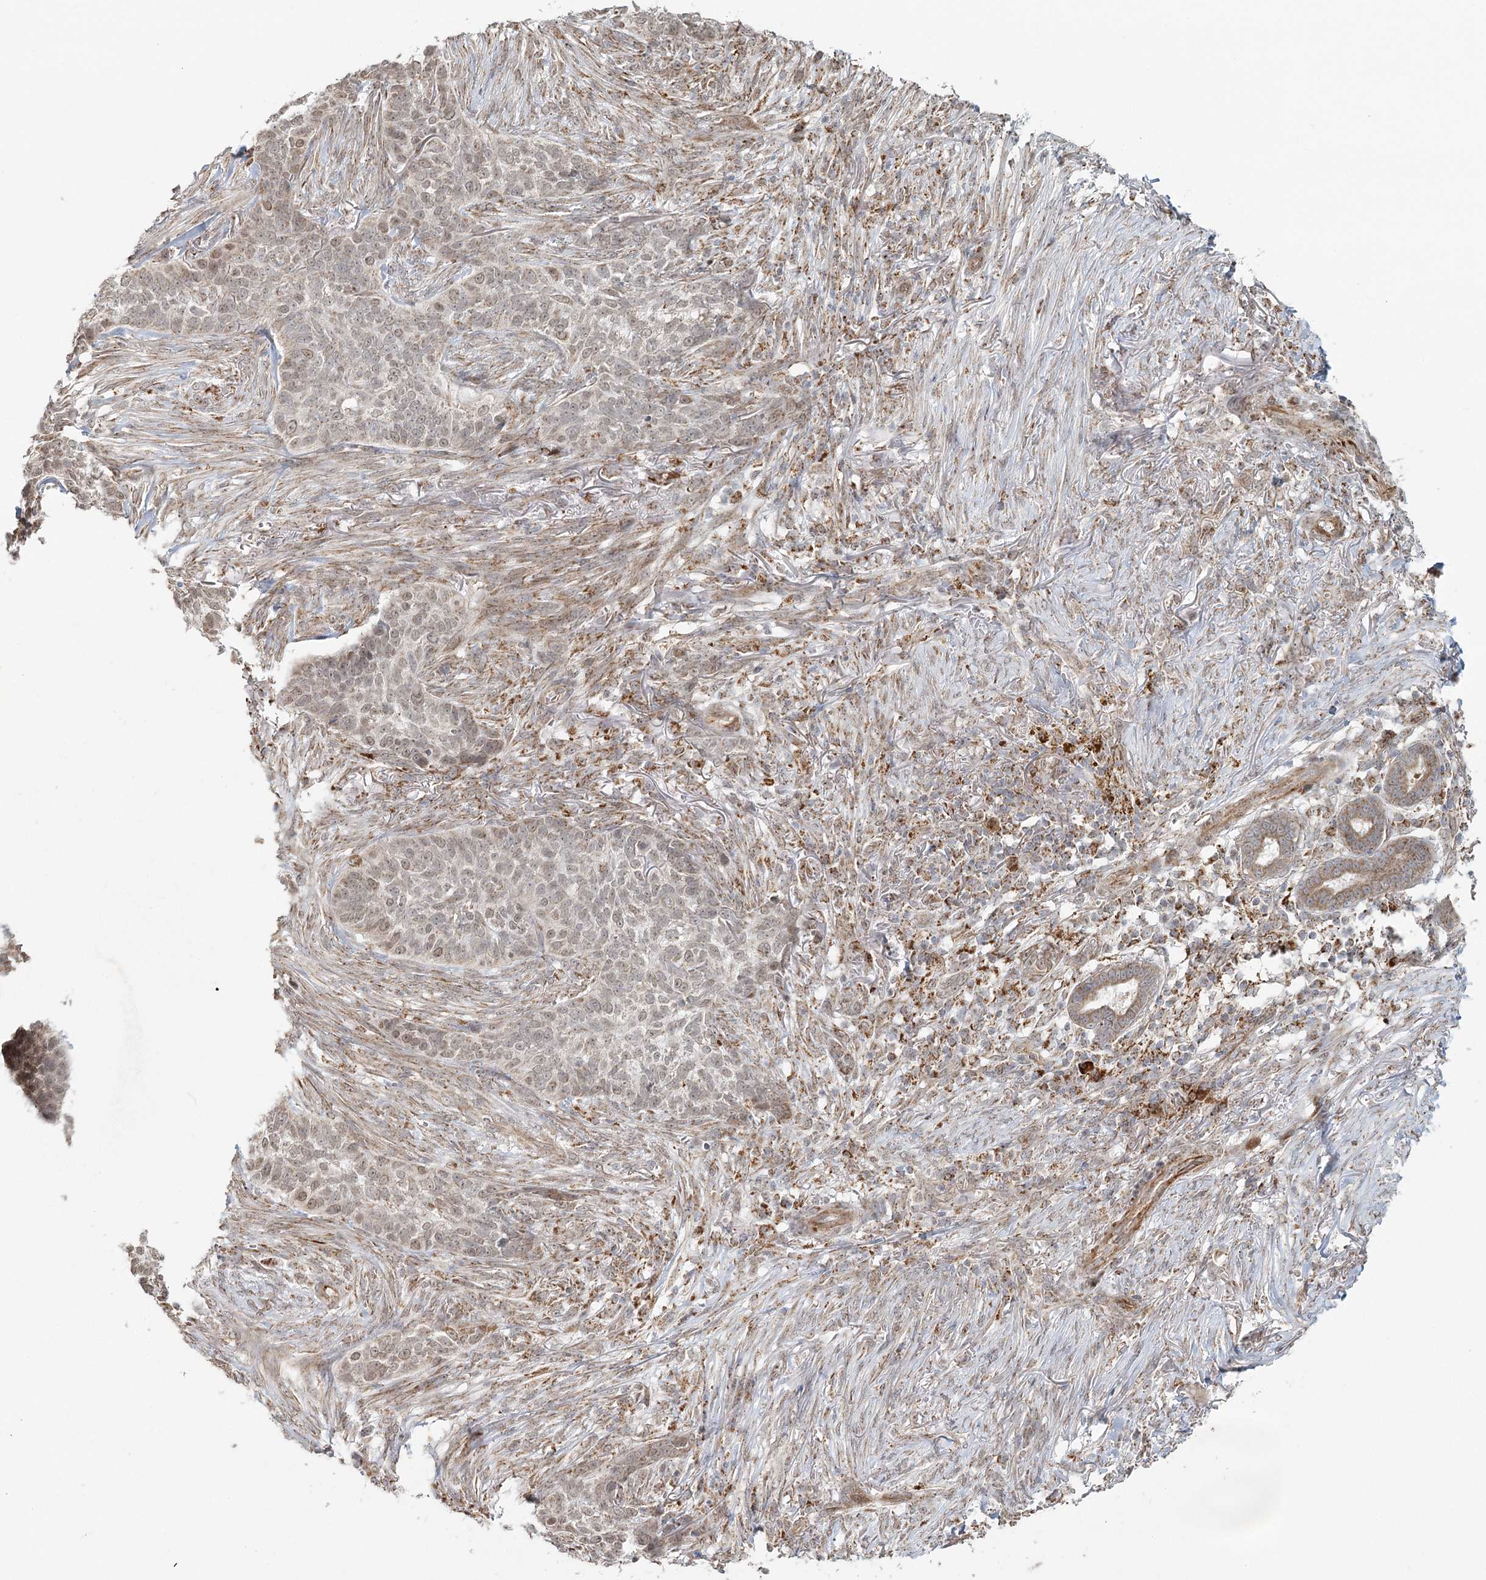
{"staining": {"intensity": "weak", "quantity": ">75%", "location": "nuclear"}, "tissue": "skin cancer", "cell_type": "Tumor cells", "image_type": "cancer", "snomed": [{"axis": "morphology", "description": "Basal cell carcinoma"}, {"axis": "topography", "description": "Skin"}], "caption": "Immunohistochemical staining of skin cancer shows low levels of weak nuclear protein positivity in approximately >75% of tumor cells.", "gene": "LACTB", "patient": {"sex": "male", "age": 85}}